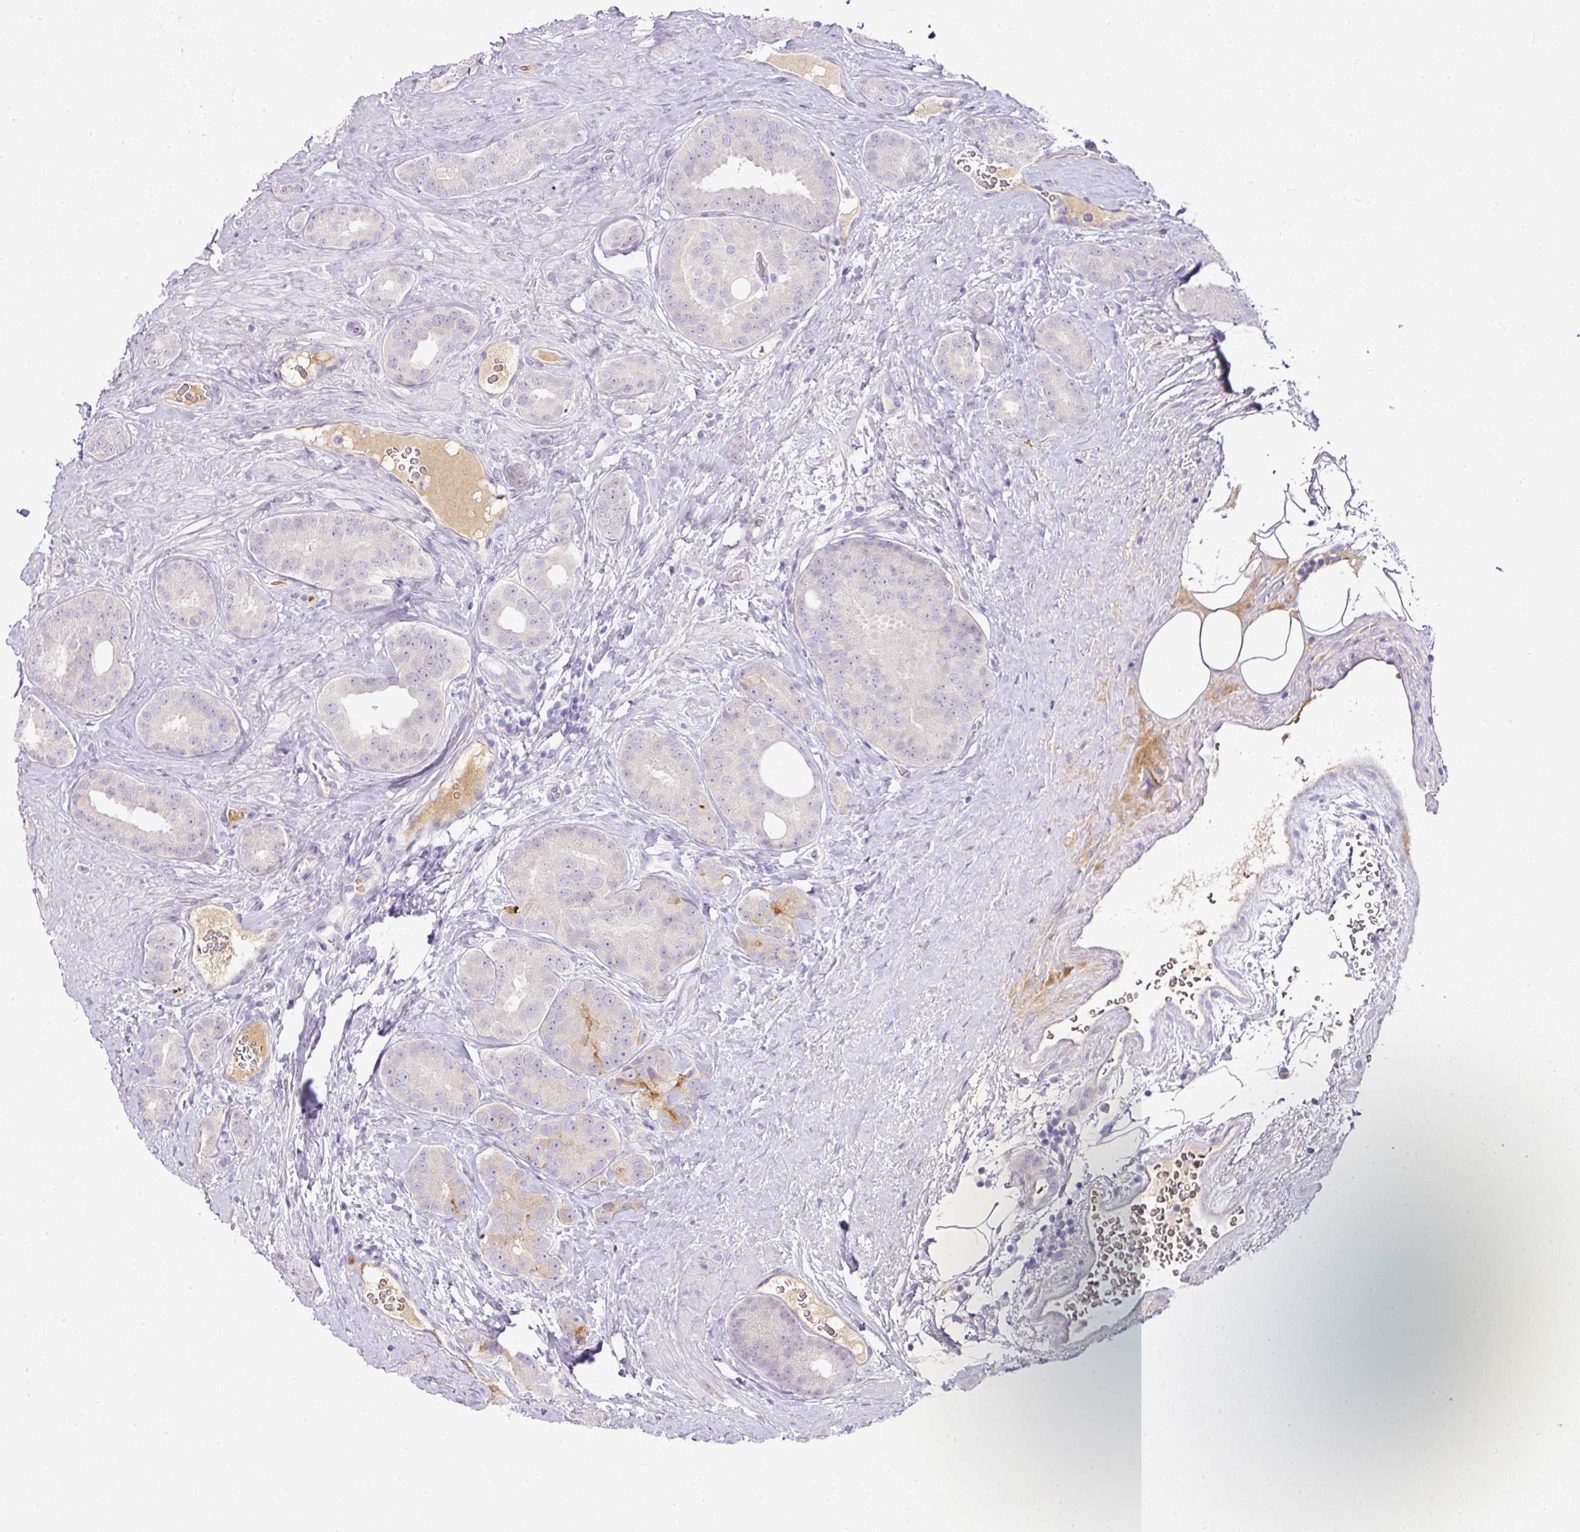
{"staining": {"intensity": "negative", "quantity": "none", "location": "none"}, "tissue": "prostate cancer", "cell_type": "Tumor cells", "image_type": "cancer", "snomed": [{"axis": "morphology", "description": "Adenocarcinoma, High grade"}, {"axis": "topography", "description": "Prostate"}], "caption": "Immunohistochemical staining of prostate adenocarcinoma (high-grade) reveals no significant expression in tumor cells.", "gene": "FGF17", "patient": {"sex": "male", "age": 63}}